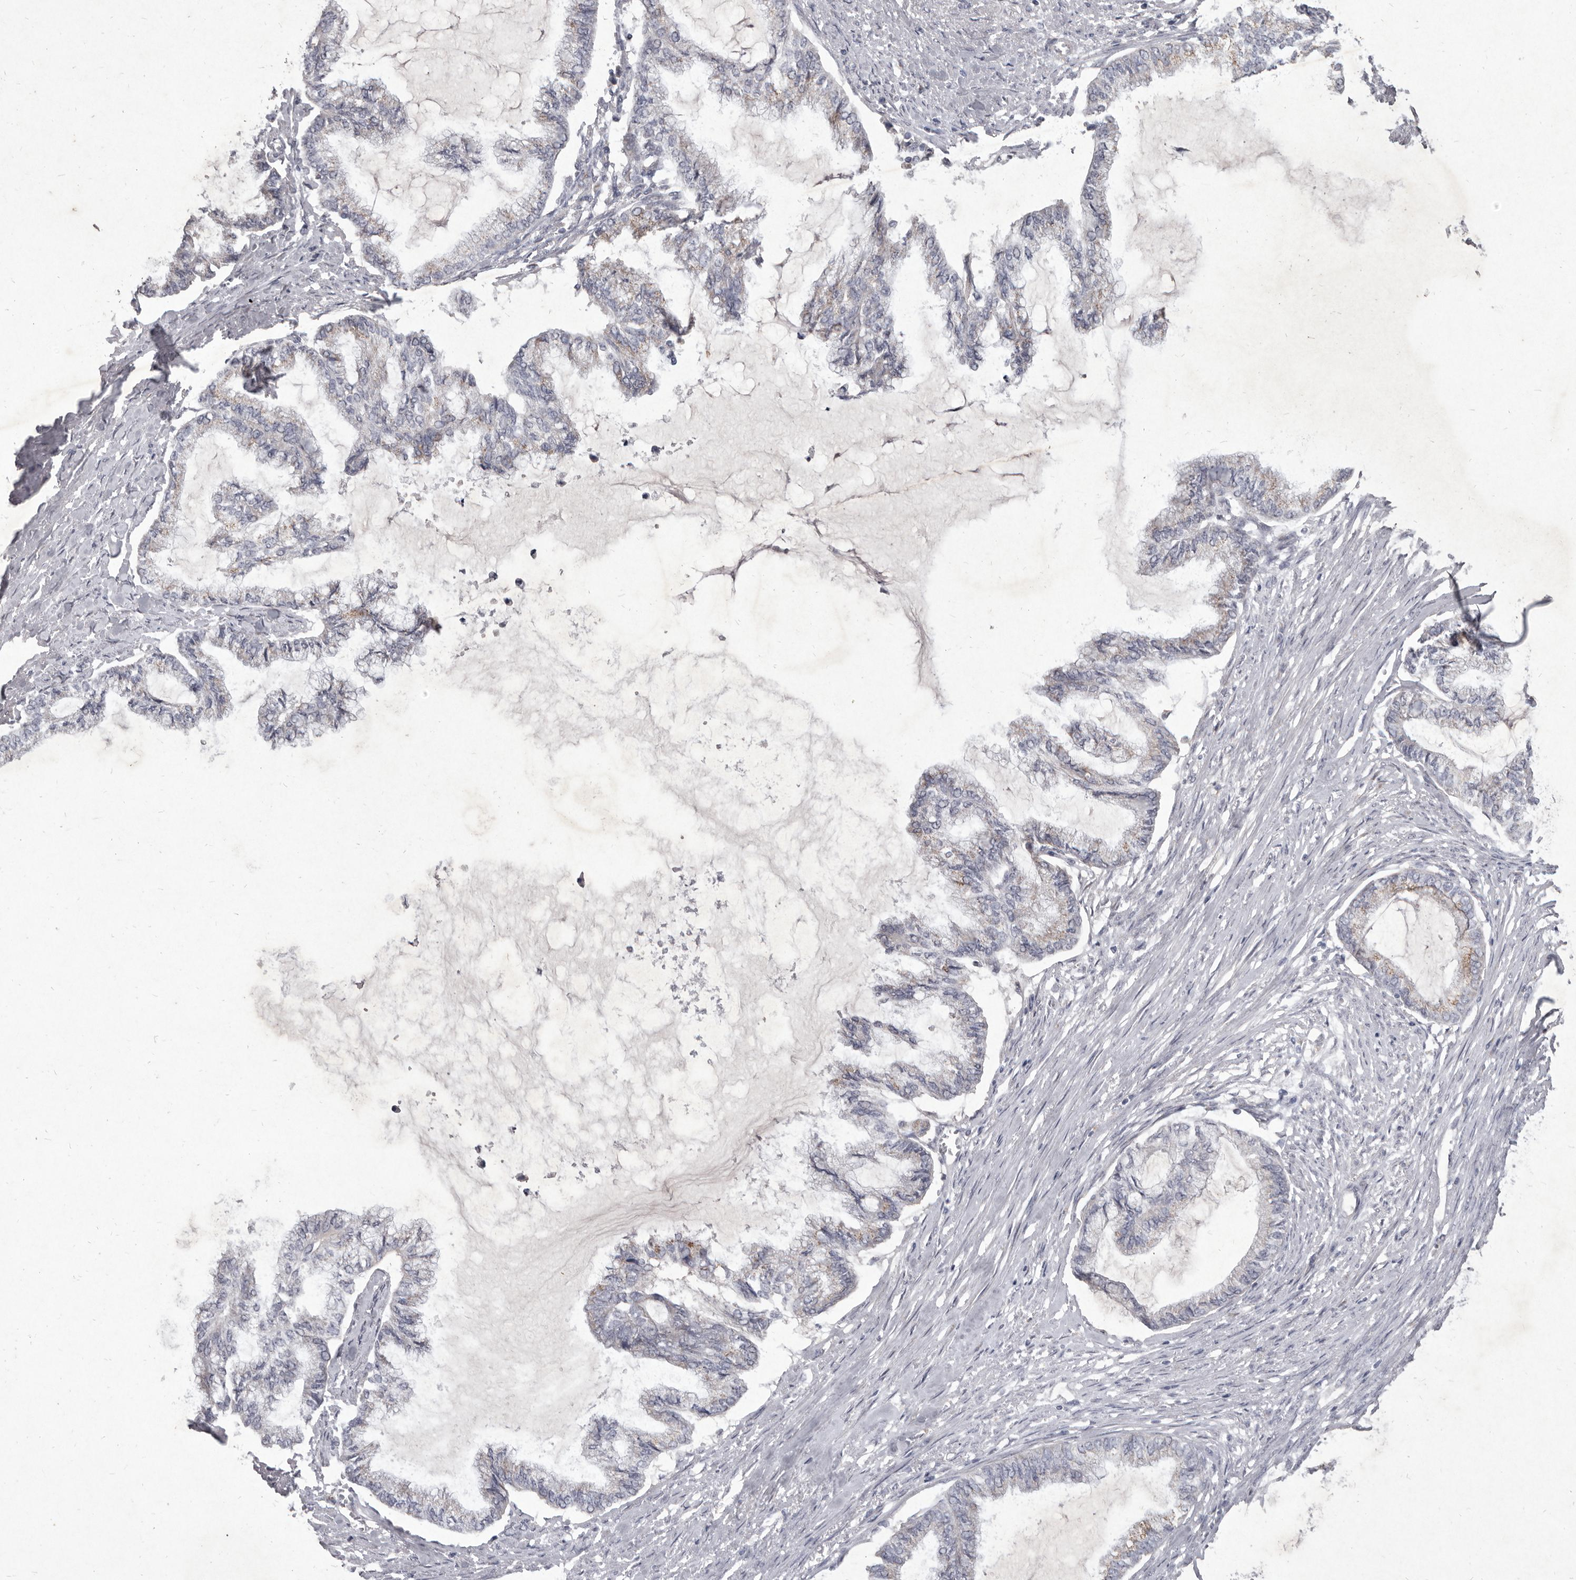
{"staining": {"intensity": "moderate", "quantity": "<25%", "location": "cytoplasmic/membranous"}, "tissue": "endometrial cancer", "cell_type": "Tumor cells", "image_type": "cancer", "snomed": [{"axis": "morphology", "description": "Adenocarcinoma, NOS"}, {"axis": "topography", "description": "Endometrium"}], "caption": "Protein staining shows moderate cytoplasmic/membranous expression in approximately <25% of tumor cells in endometrial cancer. (DAB (3,3'-diaminobenzidine) IHC, brown staining for protein, blue staining for nuclei).", "gene": "P2RX6", "patient": {"sex": "female", "age": 86}}